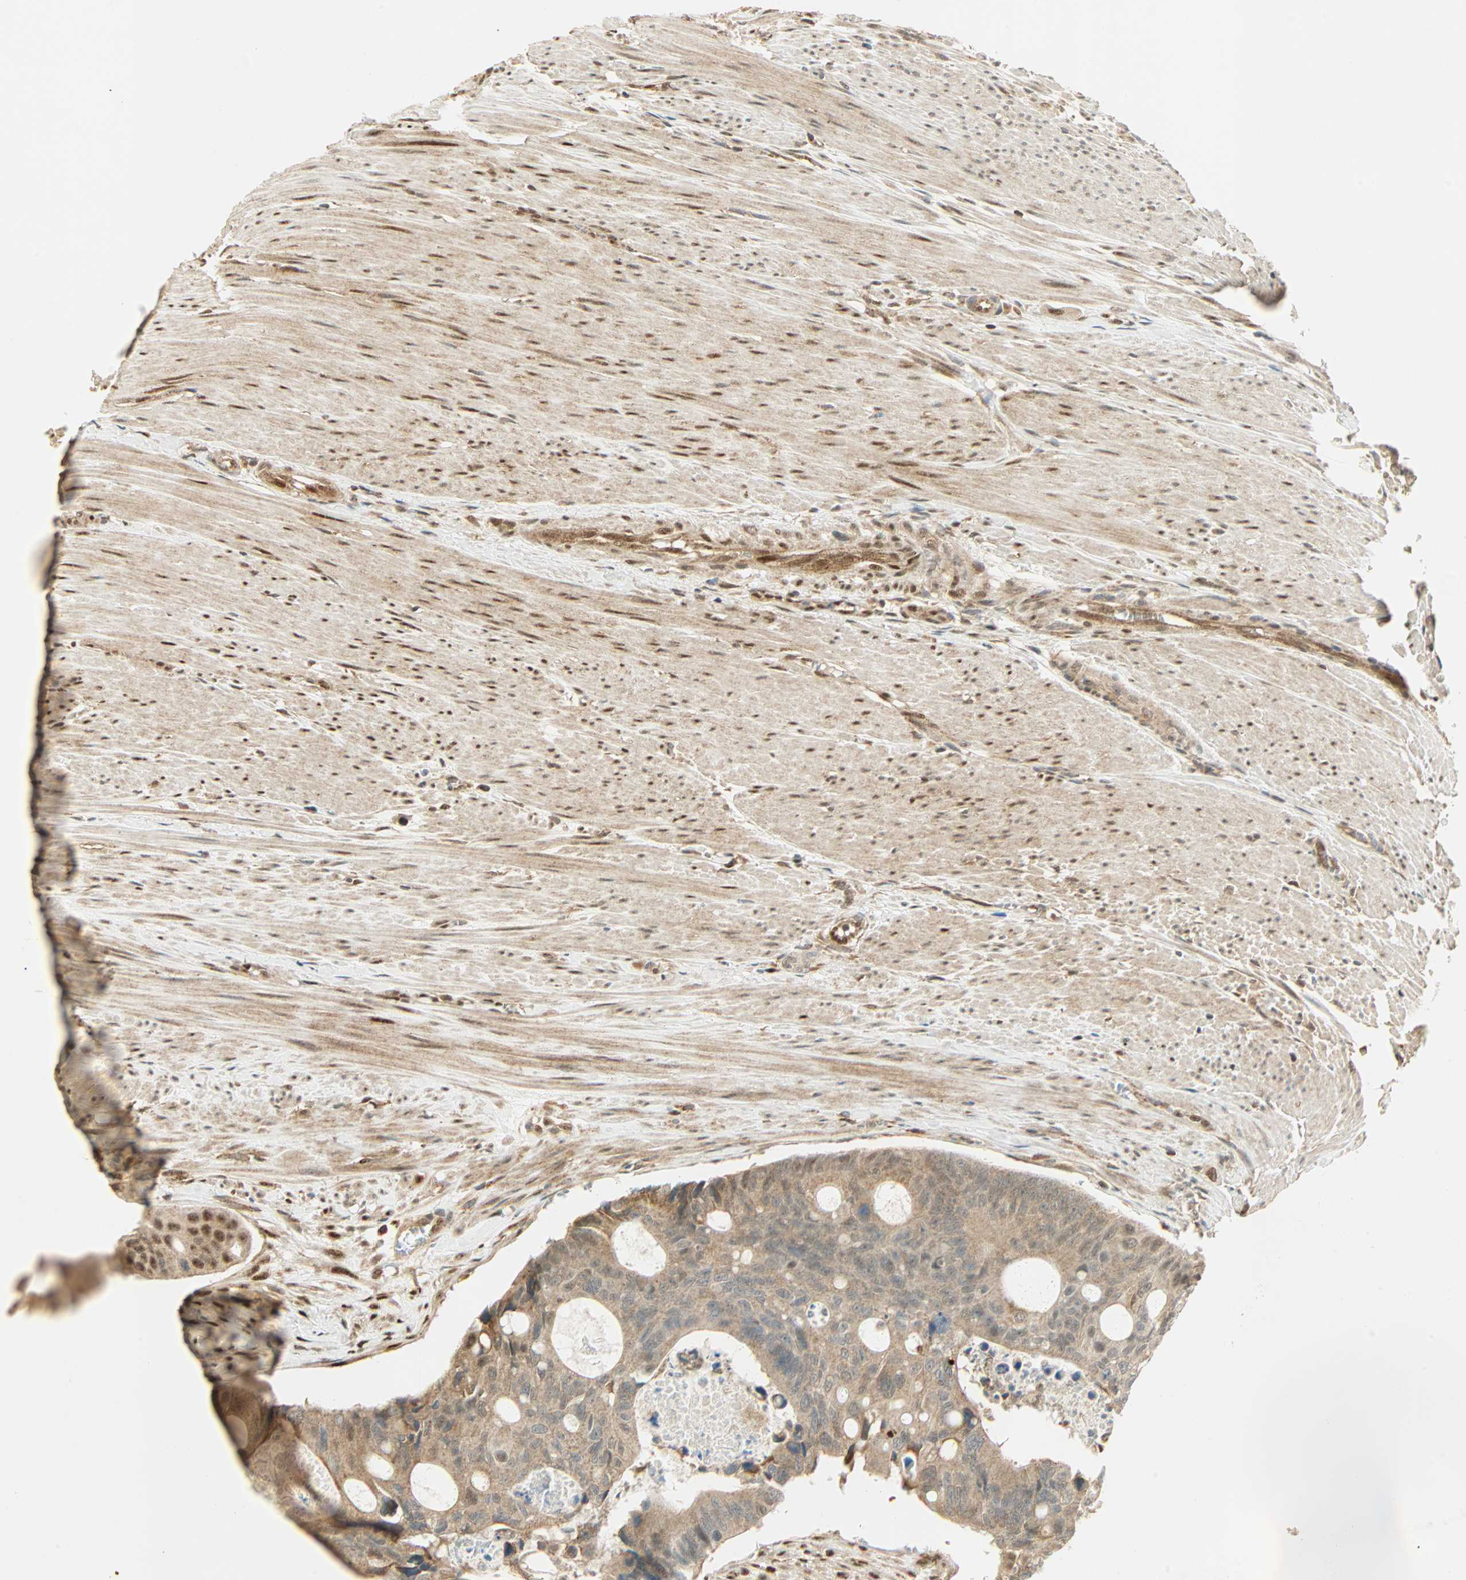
{"staining": {"intensity": "moderate", "quantity": ">75%", "location": "cytoplasmic/membranous,nuclear"}, "tissue": "colorectal cancer", "cell_type": "Tumor cells", "image_type": "cancer", "snomed": [{"axis": "morphology", "description": "Adenocarcinoma, NOS"}, {"axis": "topography", "description": "Colon"}], "caption": "Colorectal cancer (adenocarcinoma) stained with a brown dye exhibits moderate cytoplasmic/membranous and nuclear positive positivity in about >75% of tumor cells.", "gene": "PNPLA6", "patient": {"sex": "female", "age": 57}}